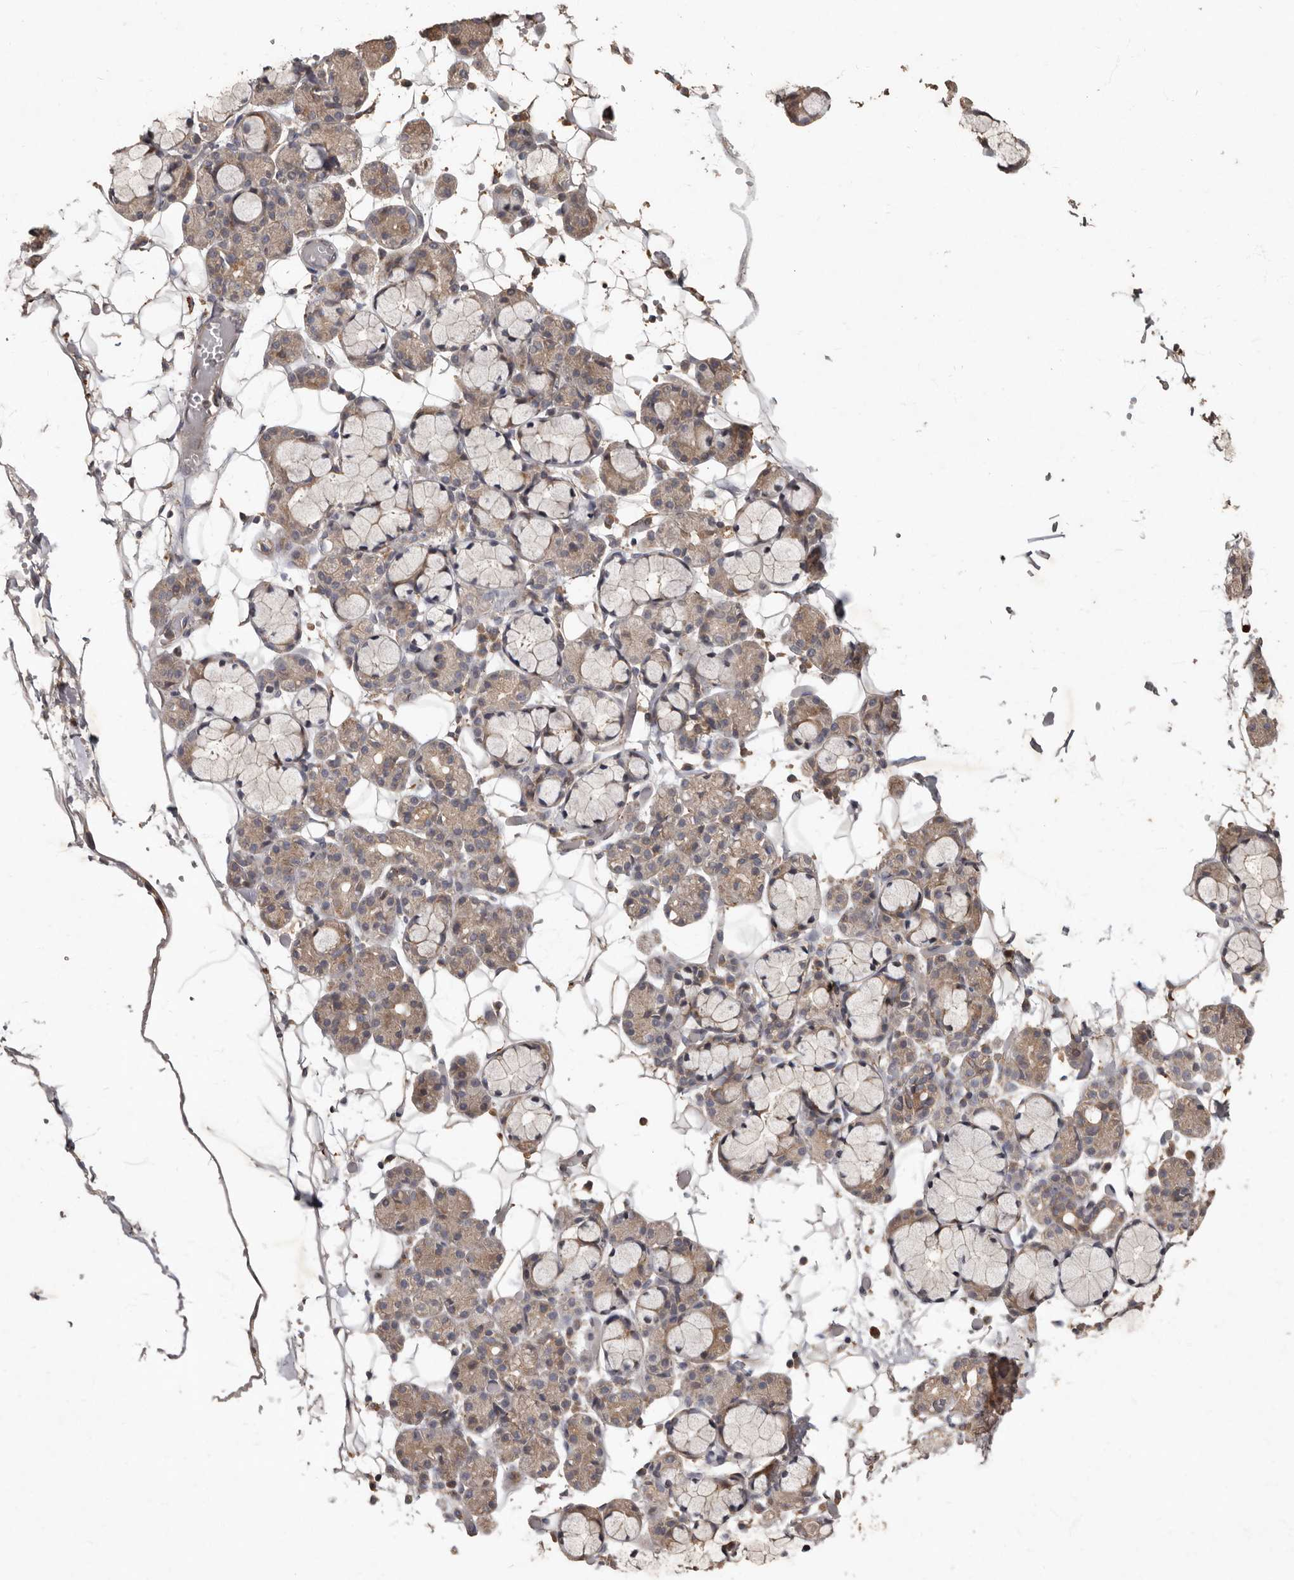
{"staining": {"intensity": "weak", "quantity": "25%-75%", "location": "cytoplasmic/membranous"}, "tissue": "salivary gland", "cell_type": "Glandular cells", "image_type": "normal", "snomed": [{"axis": "morphology", "description": "Normal tissue, NOS"}, {"axis": "topography", "description": "Salivary gland"}], "caption": "Immunohistochemistry of benign salivary gland reveals low levels of weak cytoplasmic/membranous staining in about 25%-75% of glandular cells.", "gene": "KIF26B", "patient": {"sex": "male", "age": 63}}